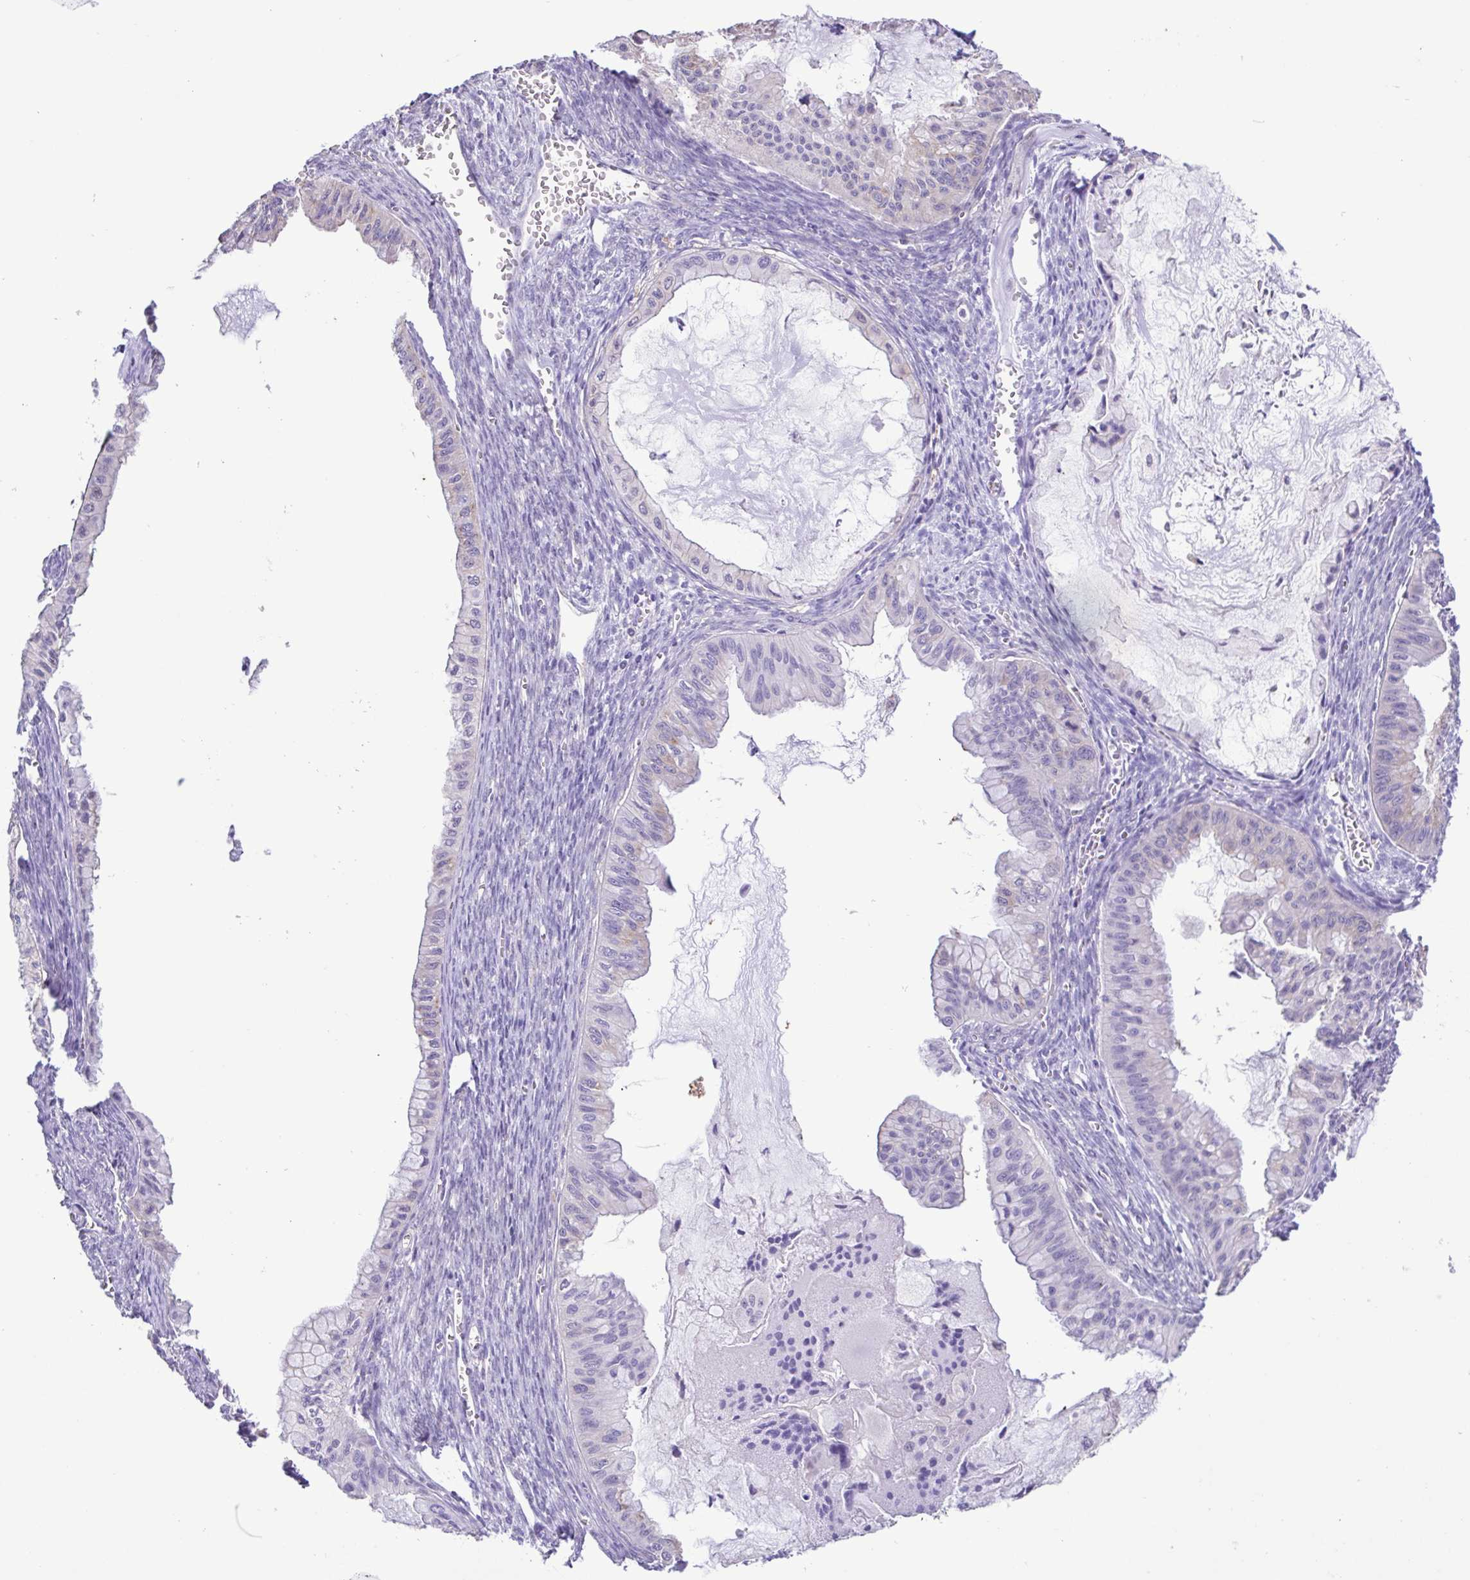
{"staining": {"intensity": "negative", "quantity": "none", "location": "none"}, "tissue": "ovarian cancer", "cell_type": "Tumor cells", "image_type": "cancer", "snomed": [{"axis": "morphology", "description": "Cystadenocarcinoma, mucinous, NOS"}, {"axis": "topography", "description": "Ovary"}], "caption": "Photomicrograph shows no protein staining in tumor cells of ovarian cancer (mucinous cystadenocarcinoma) tissue.", "gene": "CYP17A1", "patient": {"sex": "female", "age": 72}}